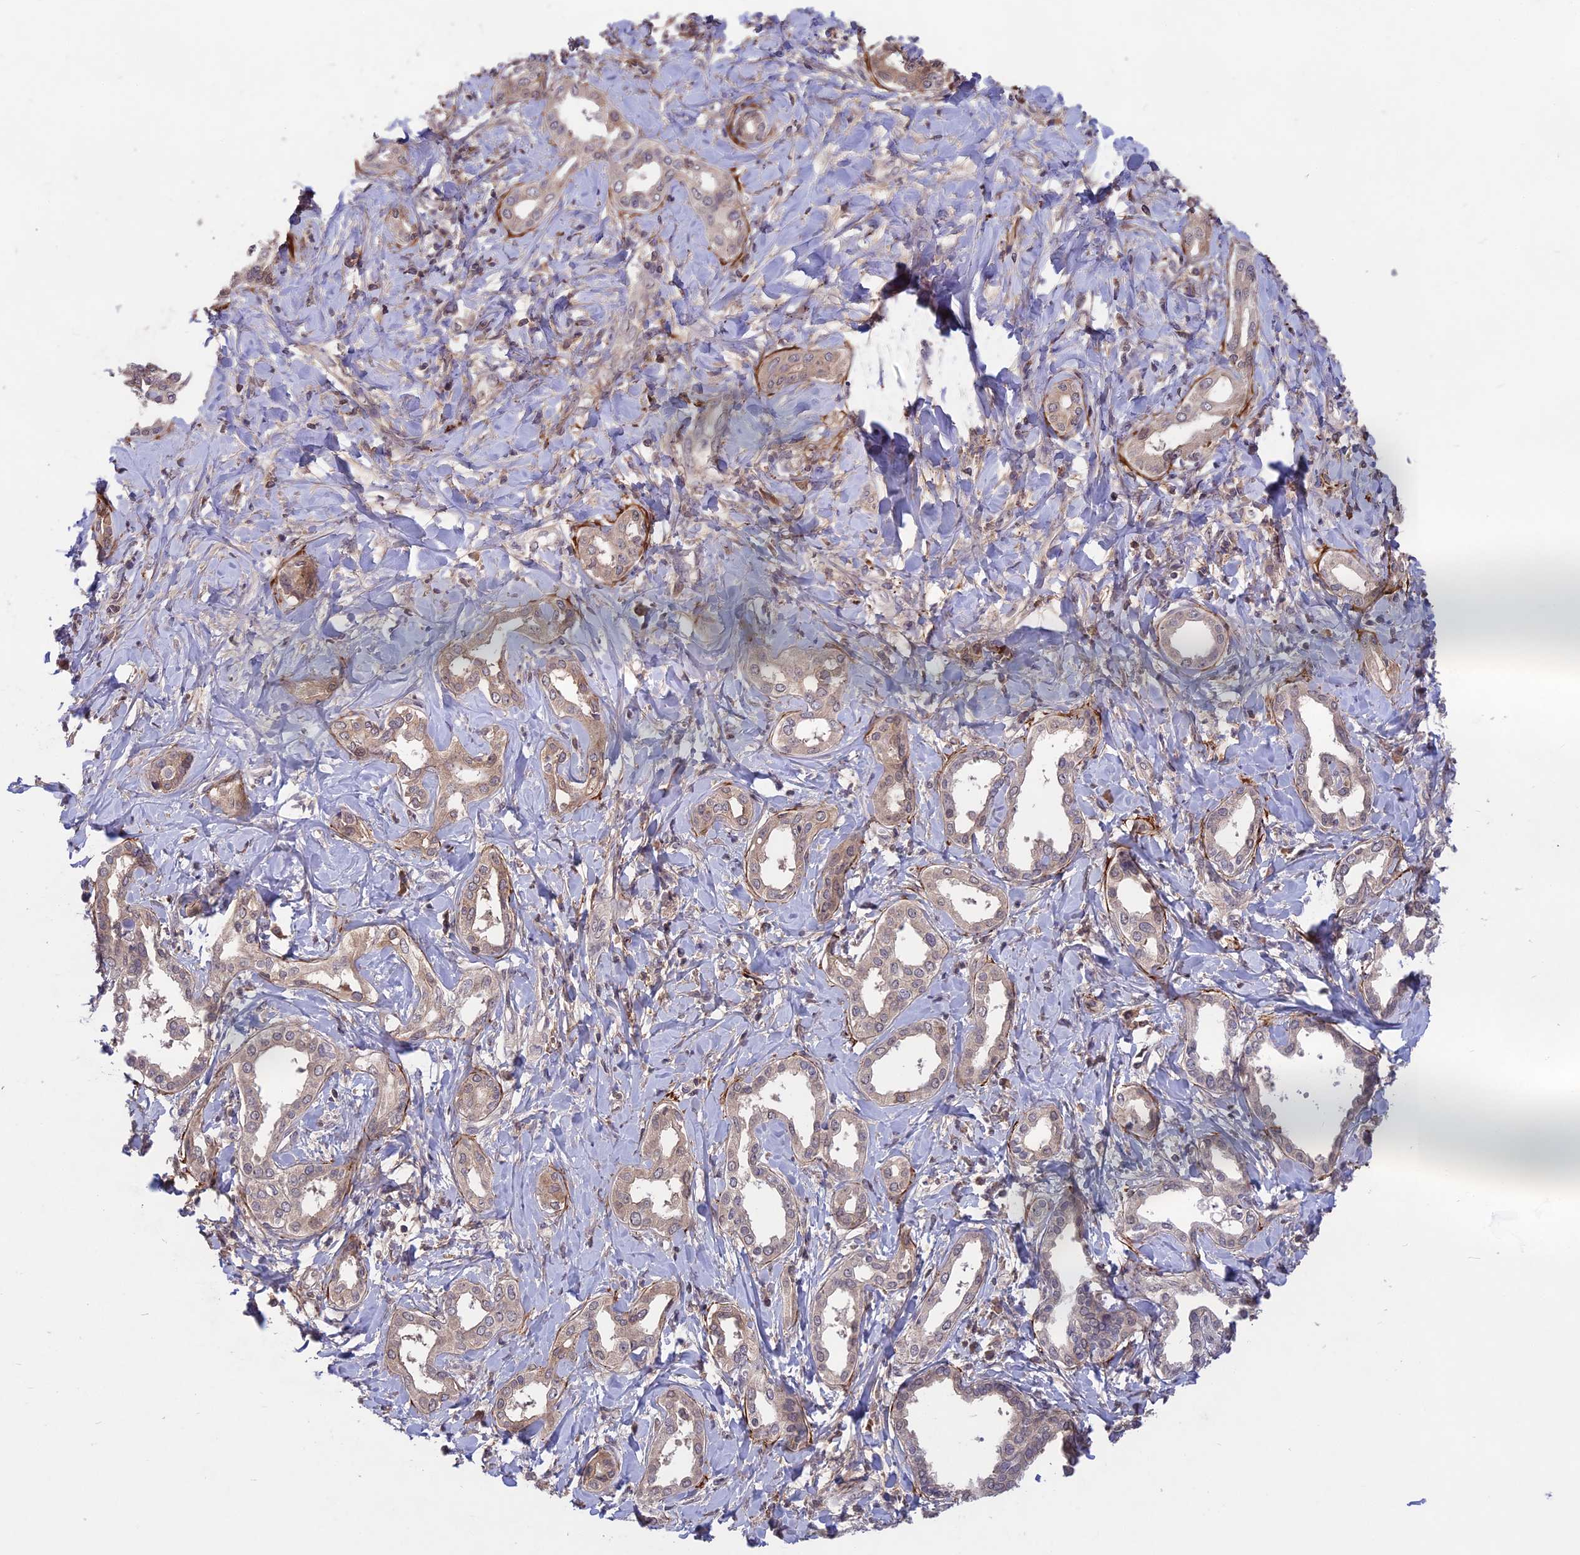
{"staining": {"intensity": "weak", "quantity": "25%-75%", "location": "cytoplasmic/membranous"}, "tissue": "liver cancer", "cell_type": "Tumor cells", "image_type": "cancer", "snomed": [{"axis": "morphology", "description": "Cholangiocarcinoma"}, {"axis": "topography", "description": "Liver"}], "caption": "This is a histology image of immunohistochemistry (IHC) staining of liver cancer, which shows weak expression in the cytoplasmic/membranous of tumor cells.", "gene": "ADO", "patient": {"sex": "female", "age": 77}}